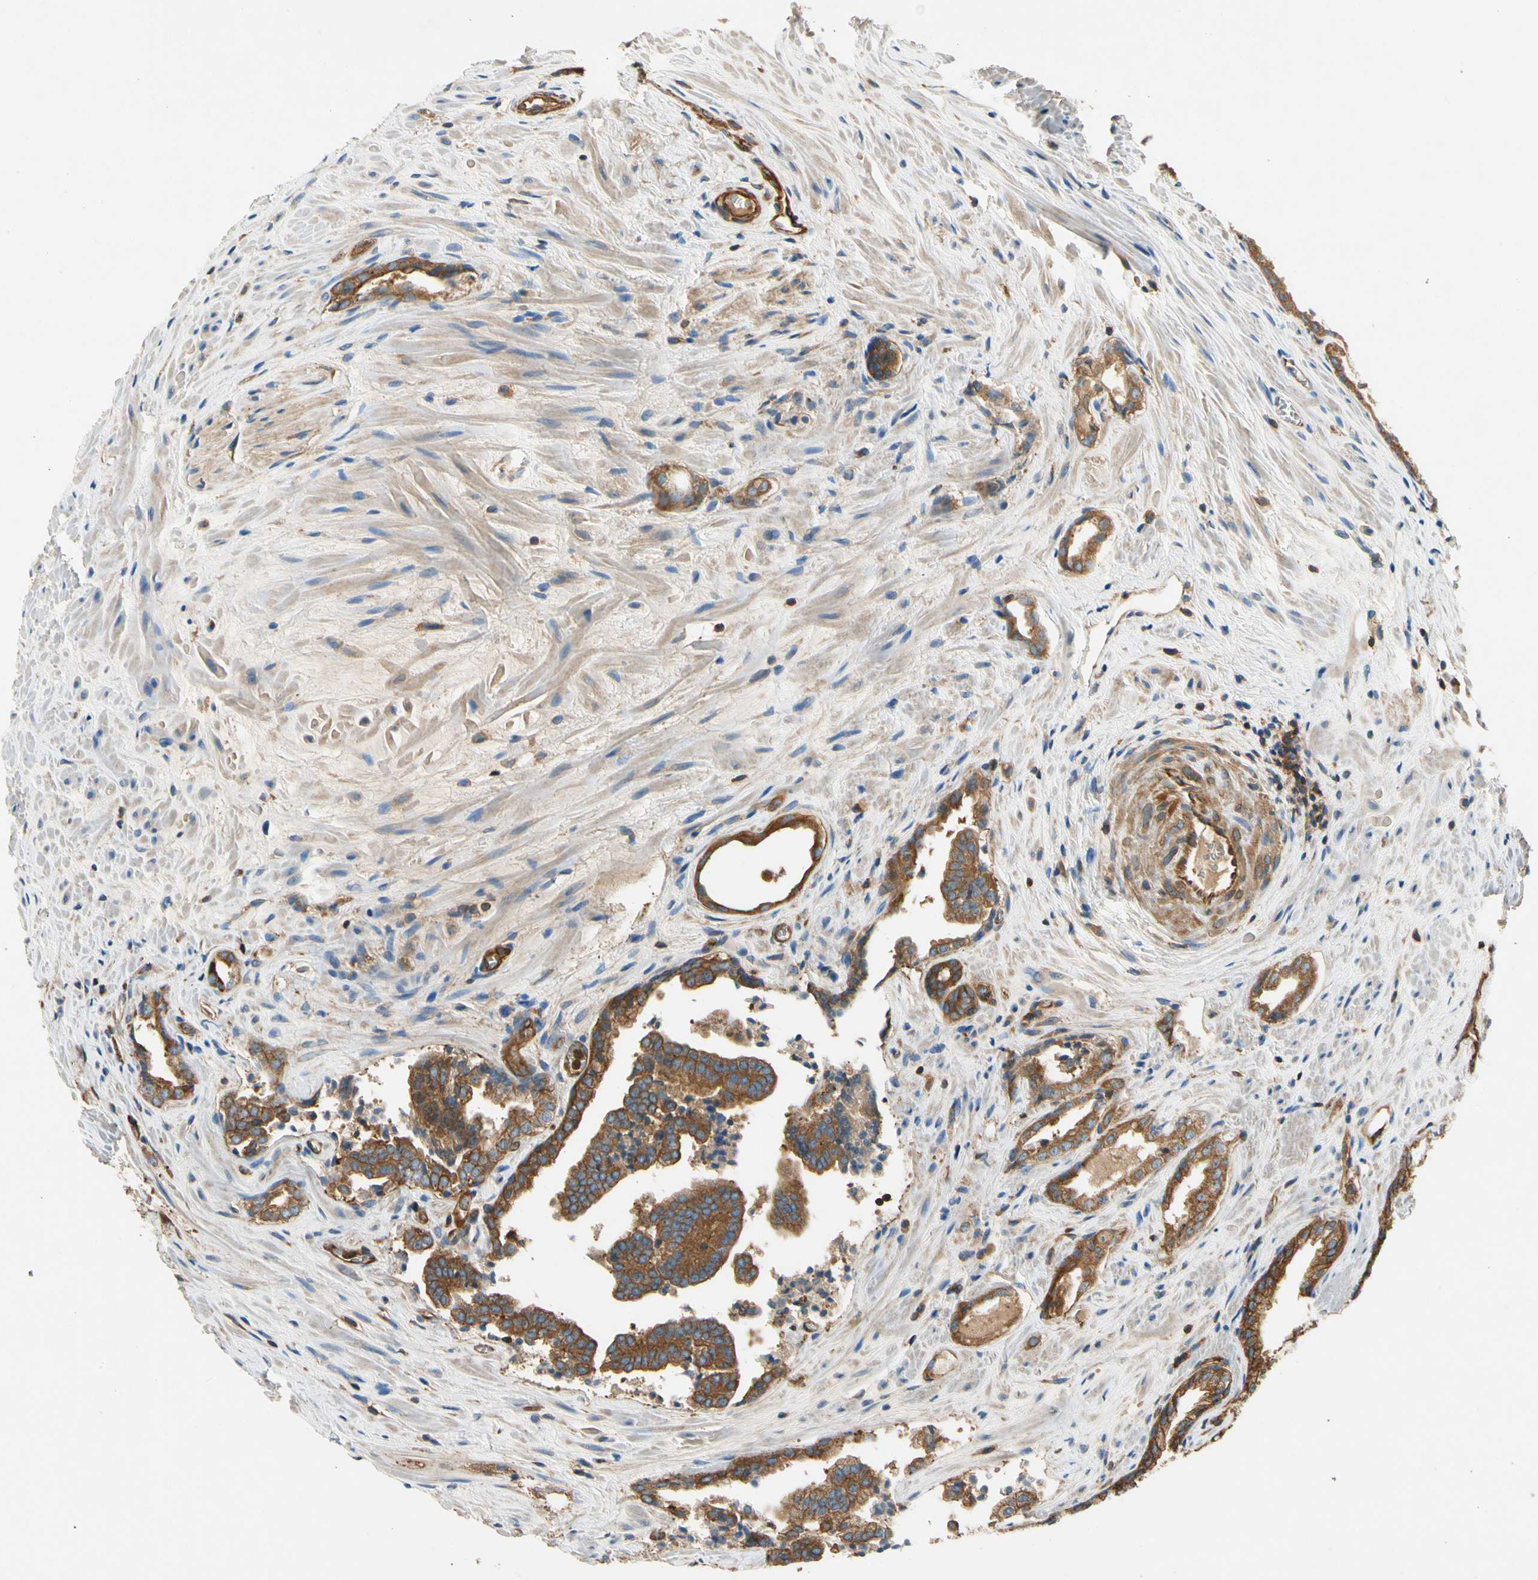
{"staining": {"intensity": "strong", "quantity": ">75%", "location": "cytoplasmic/membranous"}, "tissue": "prostate cancer", "cell_type": "Tumor cells", "image_type": "cancer", "snomed": [{"axis": "morphology", "description": "Adenocarcinoma, Low grade"}, {"axis": "topography", "description": "Prostate"}], "caption": "This histopathology image reveals immunohistochemistry (IHC) staining of adenocarcinoma (low-grade) (prostate), with high strong cytoplasmic/membranous expression in approximately >75% of tumor cells.", "gene": "TCP11L1", "patient": {"sex": "male", "age": 60}}